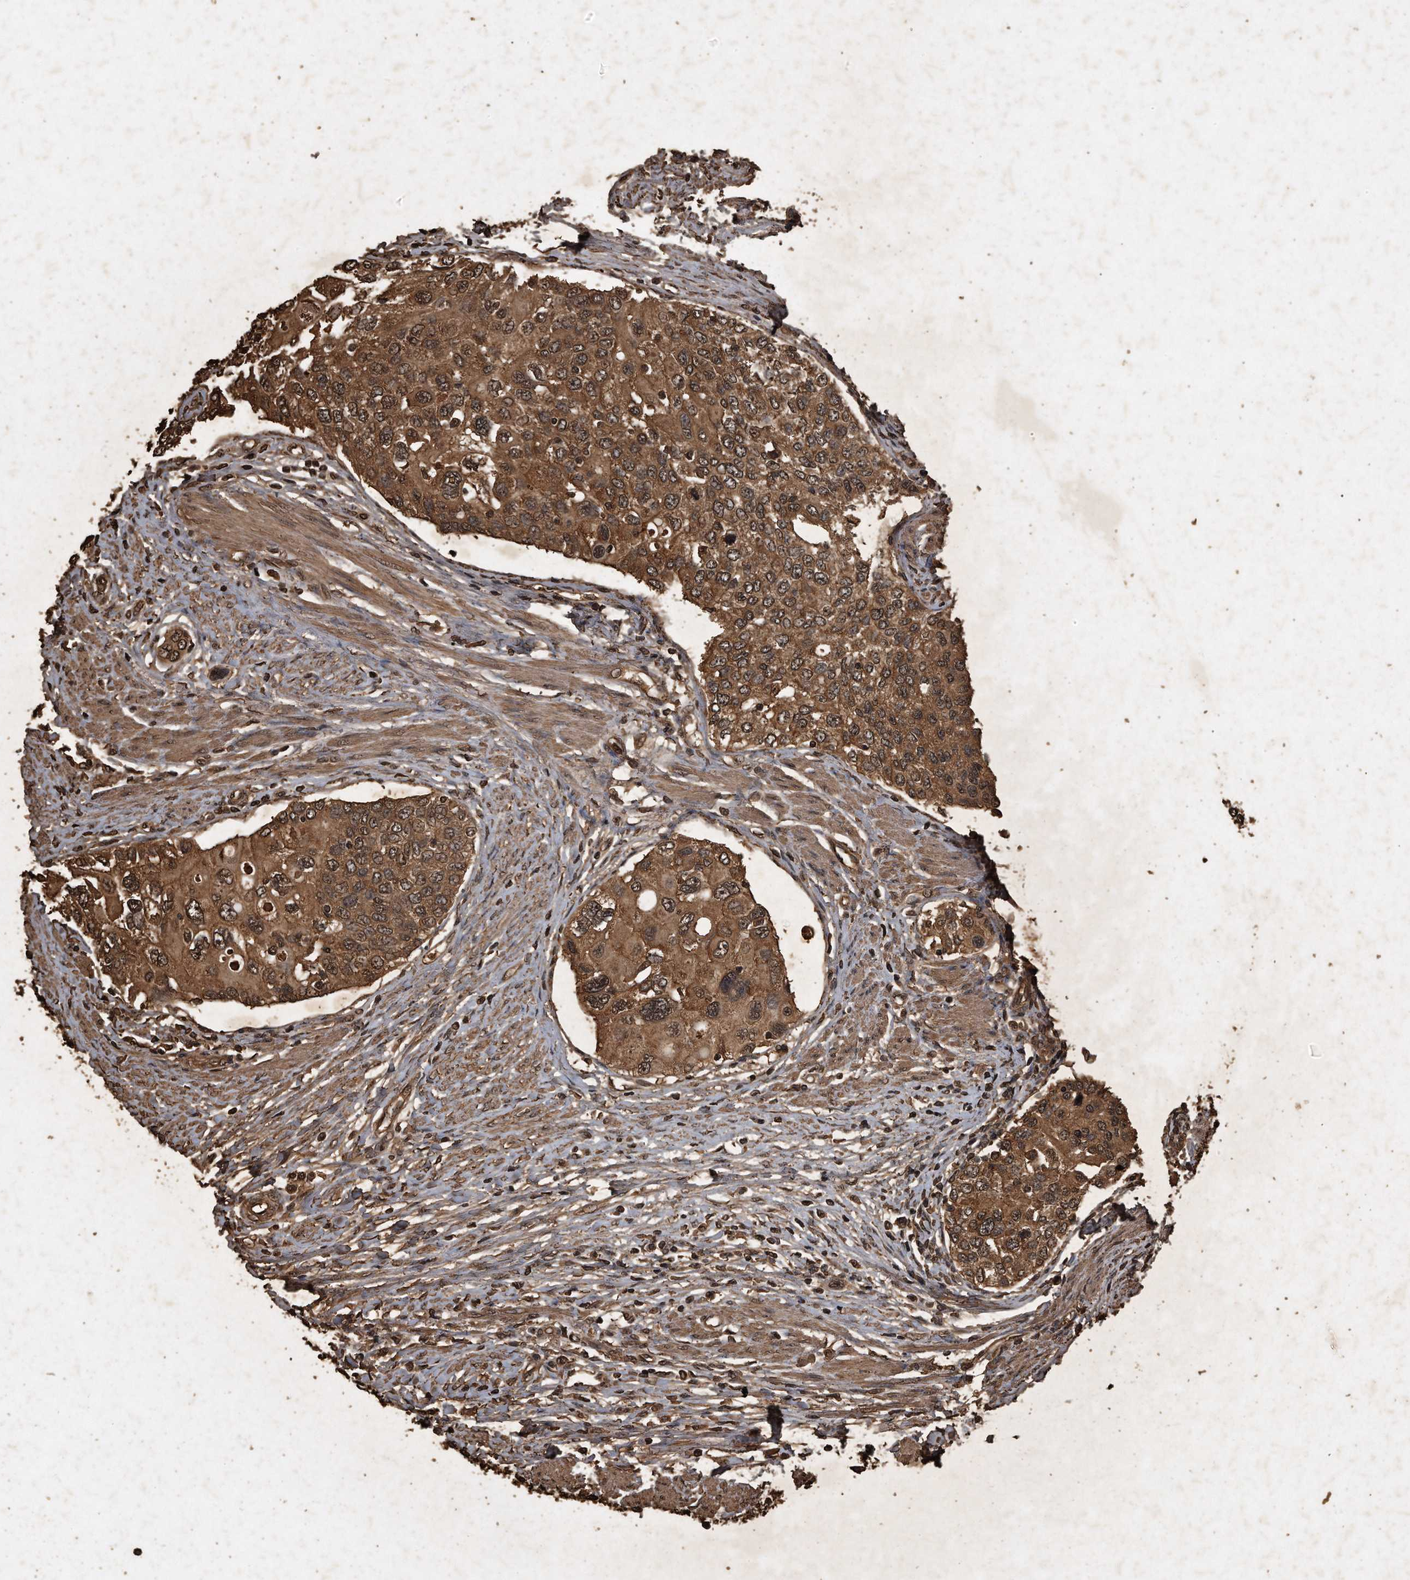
{"staining": {"intensity": "moderate", "quantity": ">75%", "location": "cytoplasmic/membranous"}, "tissue": "urothelial cancer", "cell_type": "Tumor cells", "image_type": "cancer", "snomed": [{"axis": "morphology", "description": "Urothelial carcinoma, High grade"}, {"axis": "topography", "description": "Urinary bladder"}], "caption": "DAB (3,3'-diaminobenzidine) immunohistochemical staining of urothelial cancer exhibits moderate cytoplasmic/membranous protein expression in about >75% of tumor cells. (DAB IHC with brightfield microscopy, high magnification).", "gene": "CFLAR", "patient": {"sex": "female", "age": 56}}